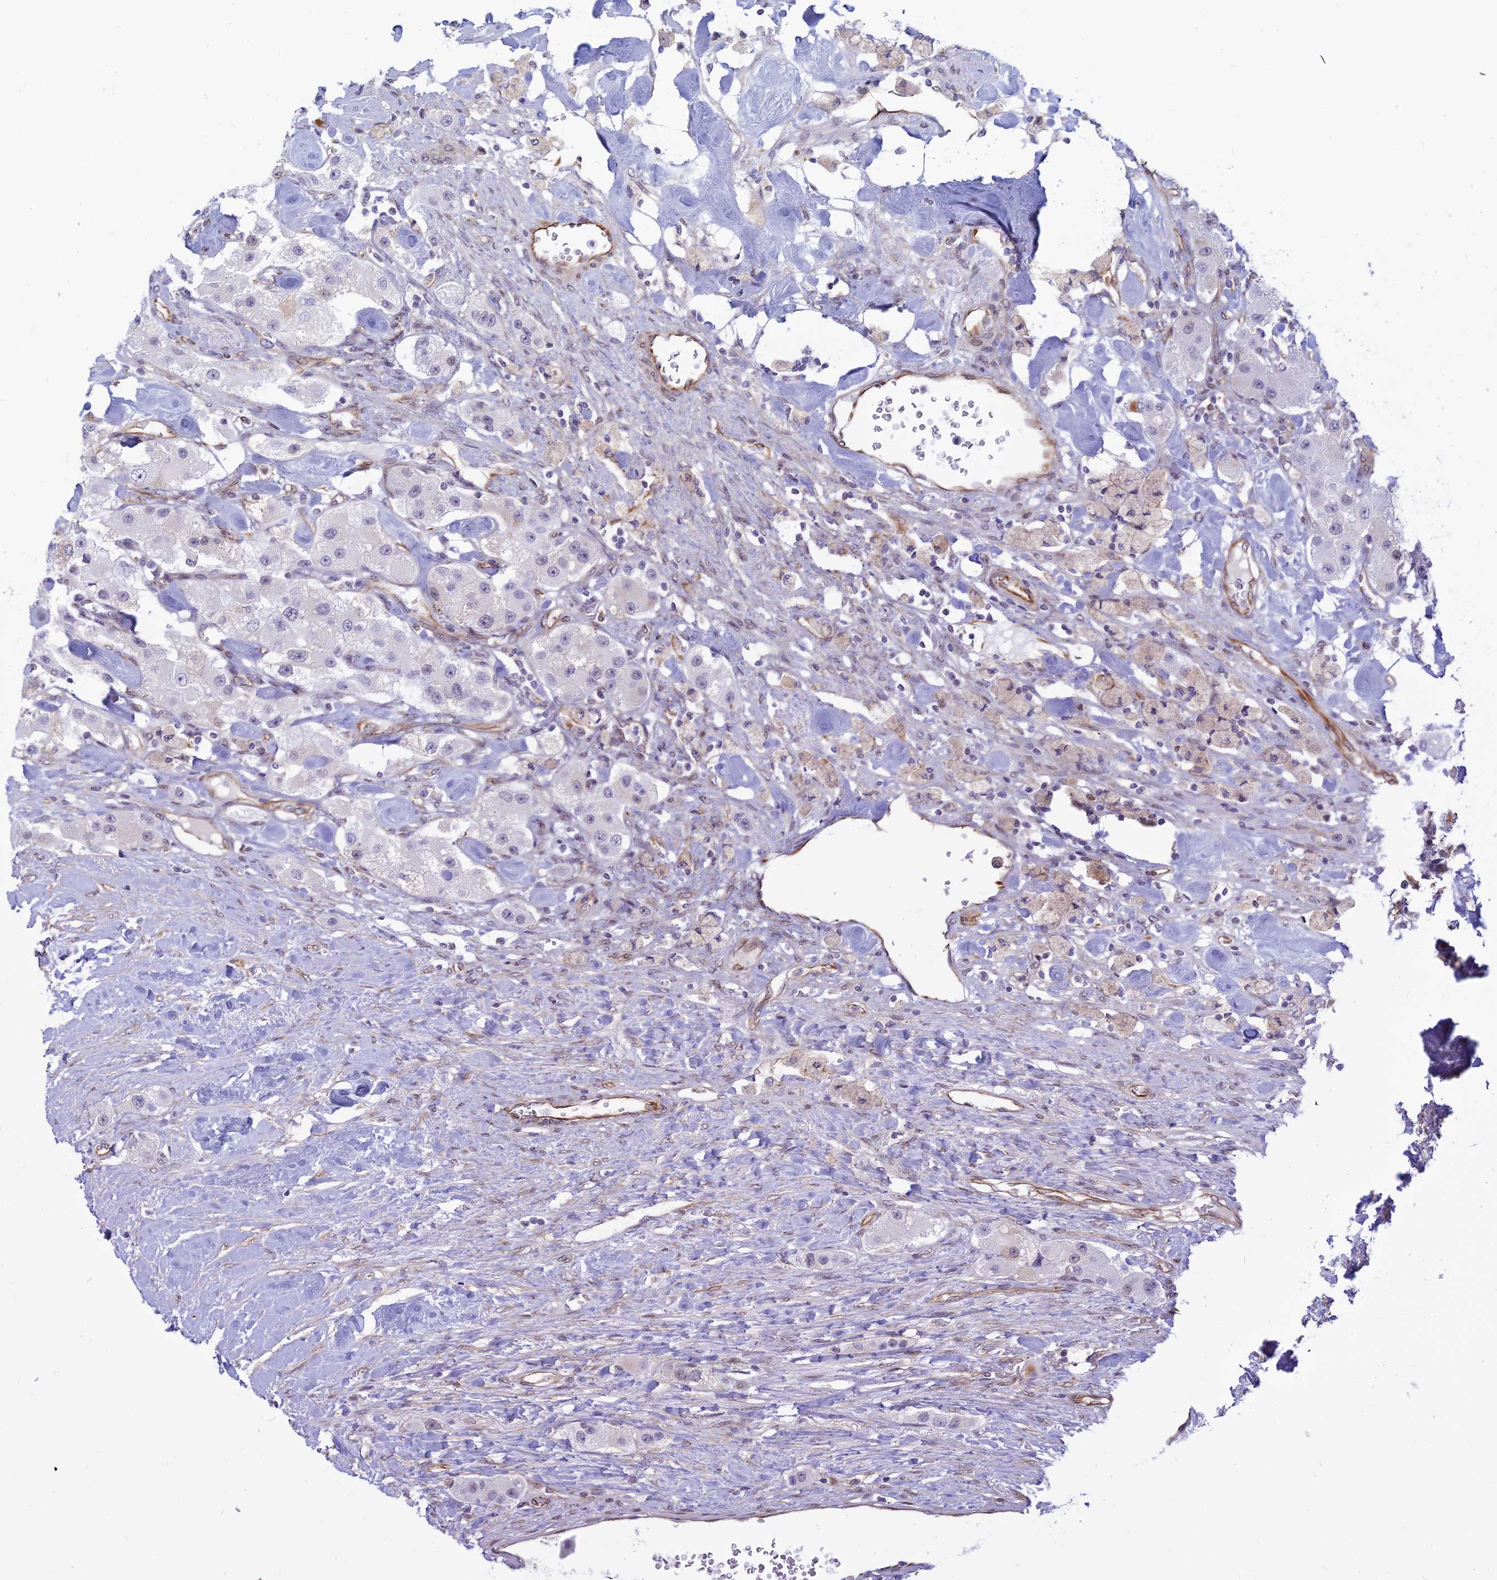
{"staining": {"intensity": "negative", "quantity": "none", "location": "none"}, "tissue": "carcinoid", "cell_type": "Tumor cells", "image_type": "cancer", "snomed": [{"axis": "morphology", "description": "Carcinoid, malignant, NOS"}, {"axis": "topography", "description": "Pancreas"}], "caption": "DAB immunohistochemical staining of carcinoid (malignant) reveals no significant staining in tumor cells.", "gene": "SAPCD2", "patient": {"sex": "male", "age": 41}}